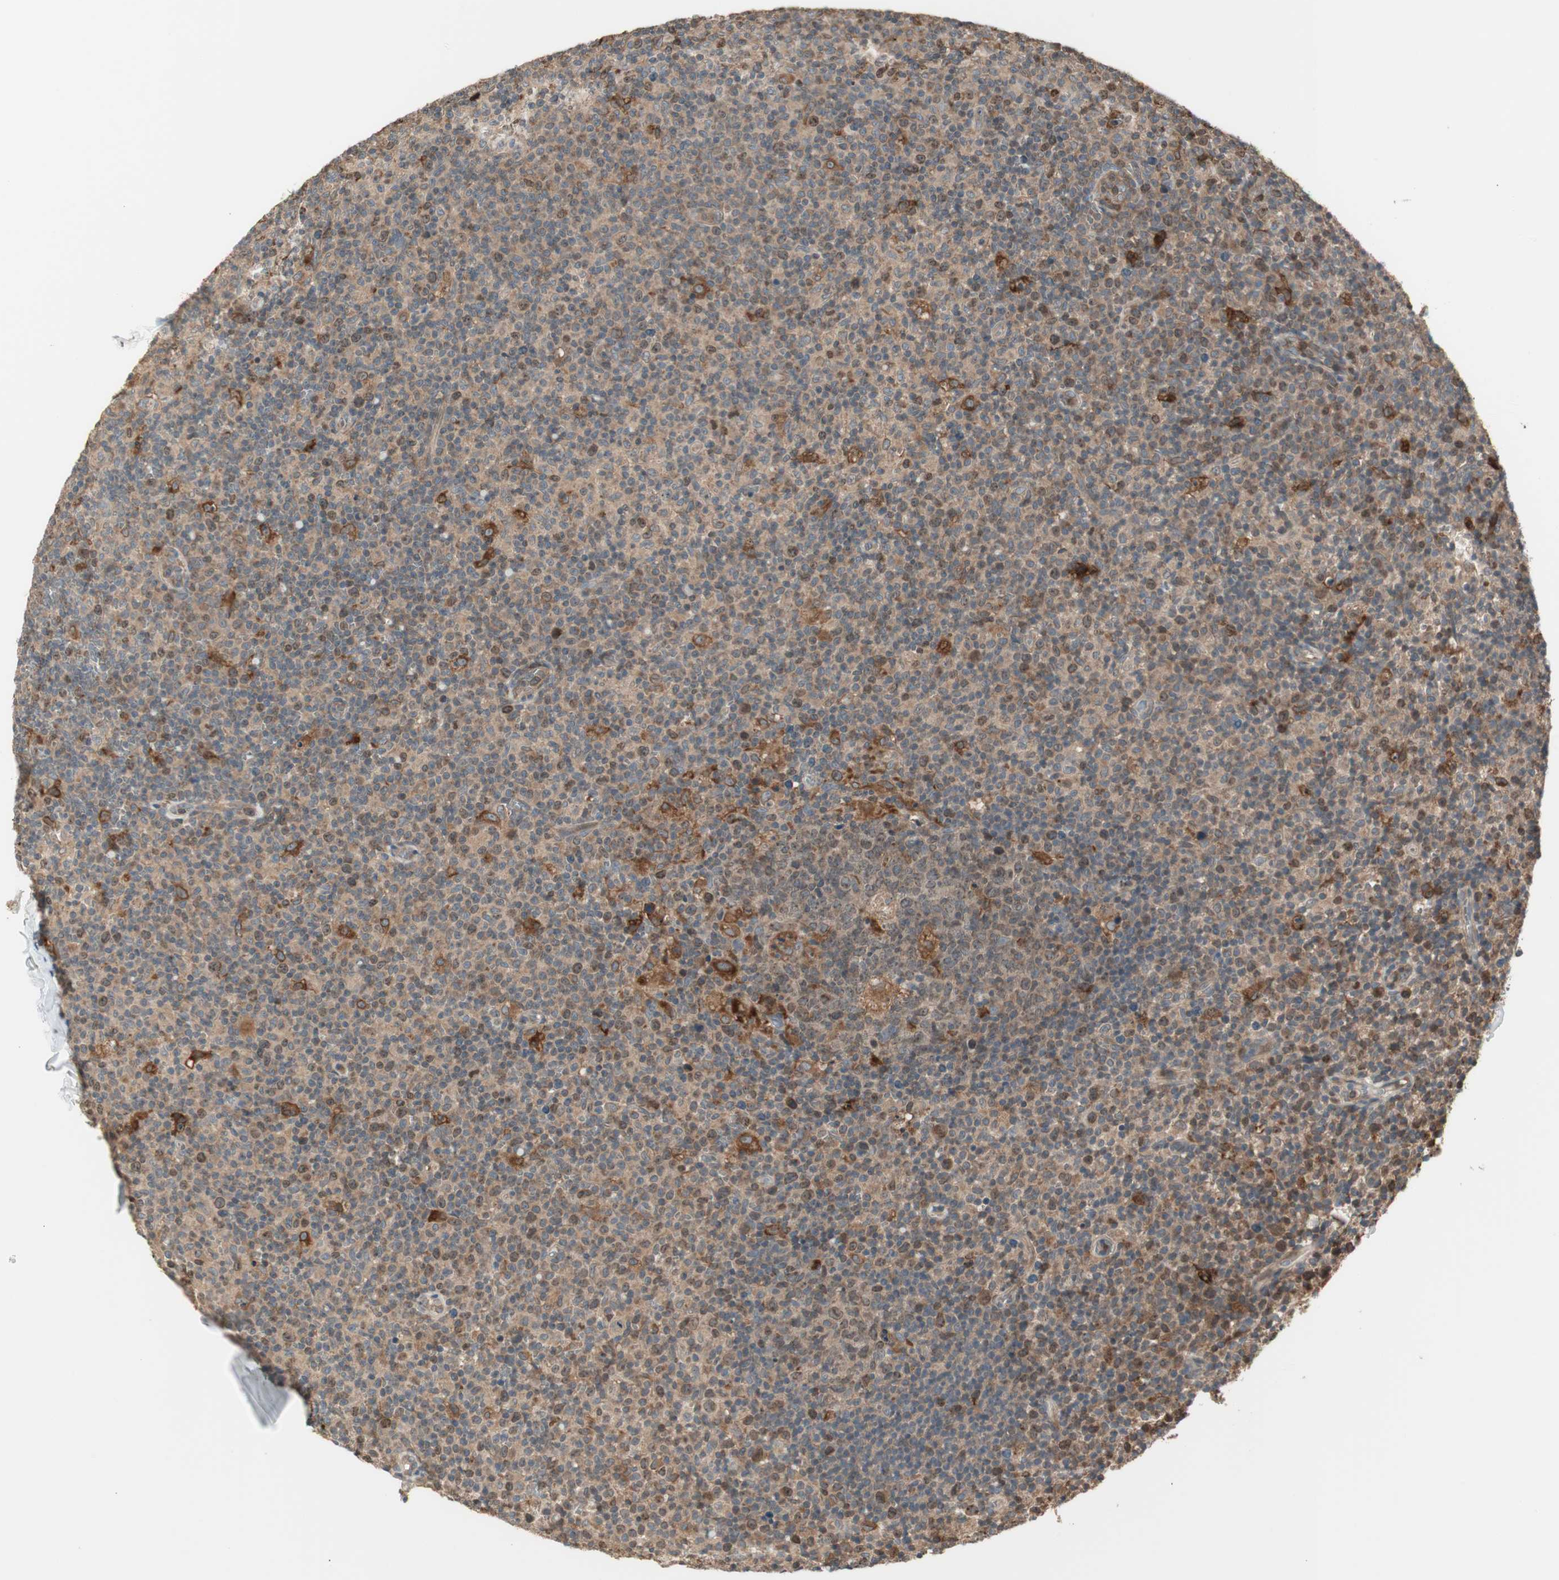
{"staining": {"intensity": "moderate", "quantity": ">75%", "location": "cytoplasmic/membranous"}, "tissue": "lymph node", "cell_type": "Germinal center cells", "image_type": "normal", "snomed": [{"axis": "morphology", "description": "Normal tissue, NOS"}, {"axis": "morphology", "description": "Inflammation, NOS"}, {"axis": "topography", "description": "Lymph node"}], "caption": "Immunohistochemical staining of unremarkable human lymph node demonstrates medium levels of moderate cytoplasmic/membranous positivity in approximately >75% of germinal center cells. (DAB IHC with brightfield microscopy, high magnification).", "gene": "ATP6AP2", "patient": {"sex": "male", "age": 55}}